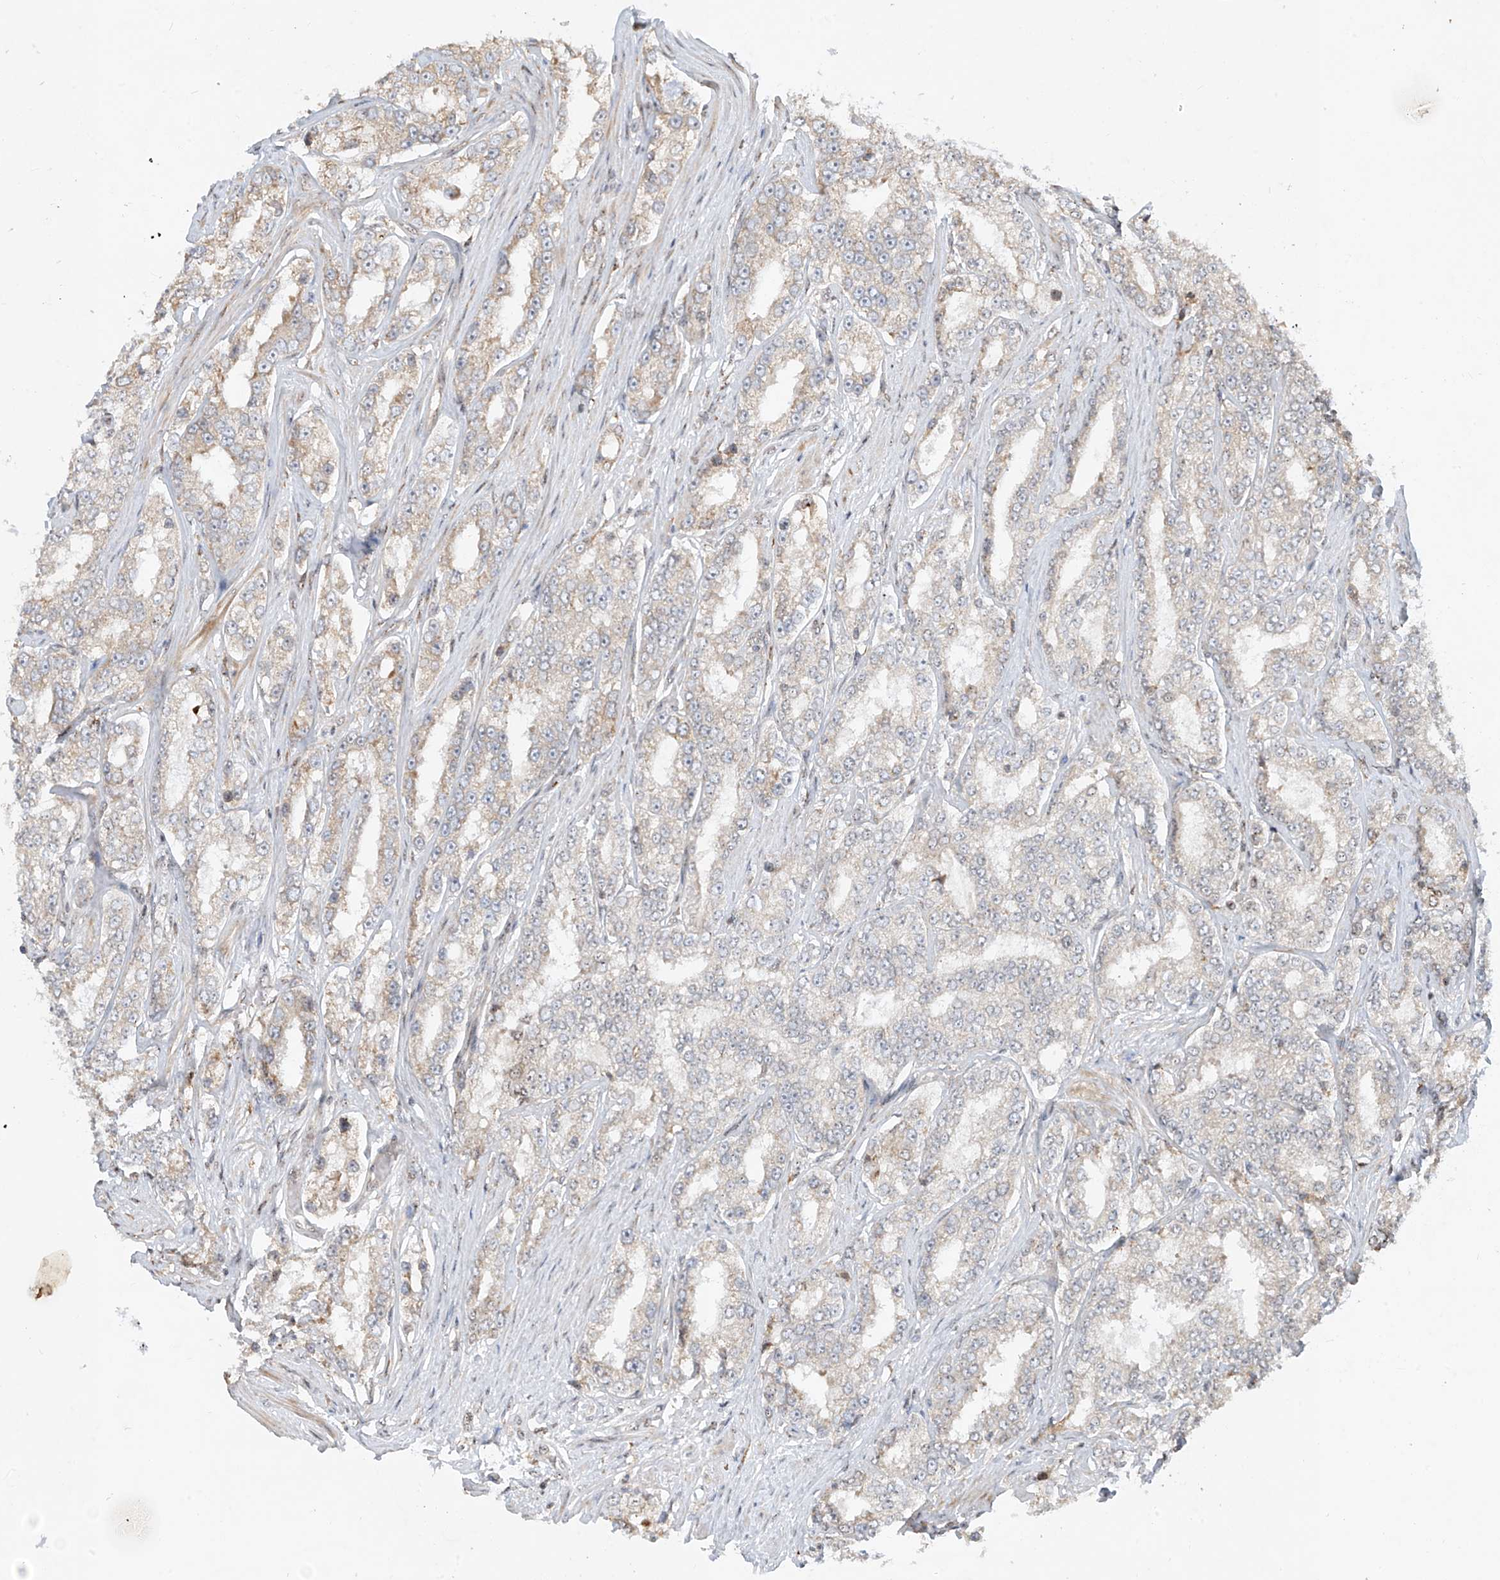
{"staining": {"intensity": "weak", "quantity": "<25%", "location": "cytoplasmic/membranous"}, "tissue": "prostate cancer", "cell_type": "Tumor cells", "image_type": "cancer", "snomed": [{"axis": "morphology", "description": "Normal tissue, NOS"}, {"axis": "morphology", "description": "Adenocarcinoma, High grade"}, {"axis": "topography", "description": "Prostate"}], "caption": "High magnification brightfield microscopy of prostate cancer stained with DAB (3,3'-diaminobenzidine) (brown) and counterstained with hematoxylin (blue): tumor cells show no significant staining.", "gene": "ZBTB8A", "patient": {"sex": "male", "age": 83}}